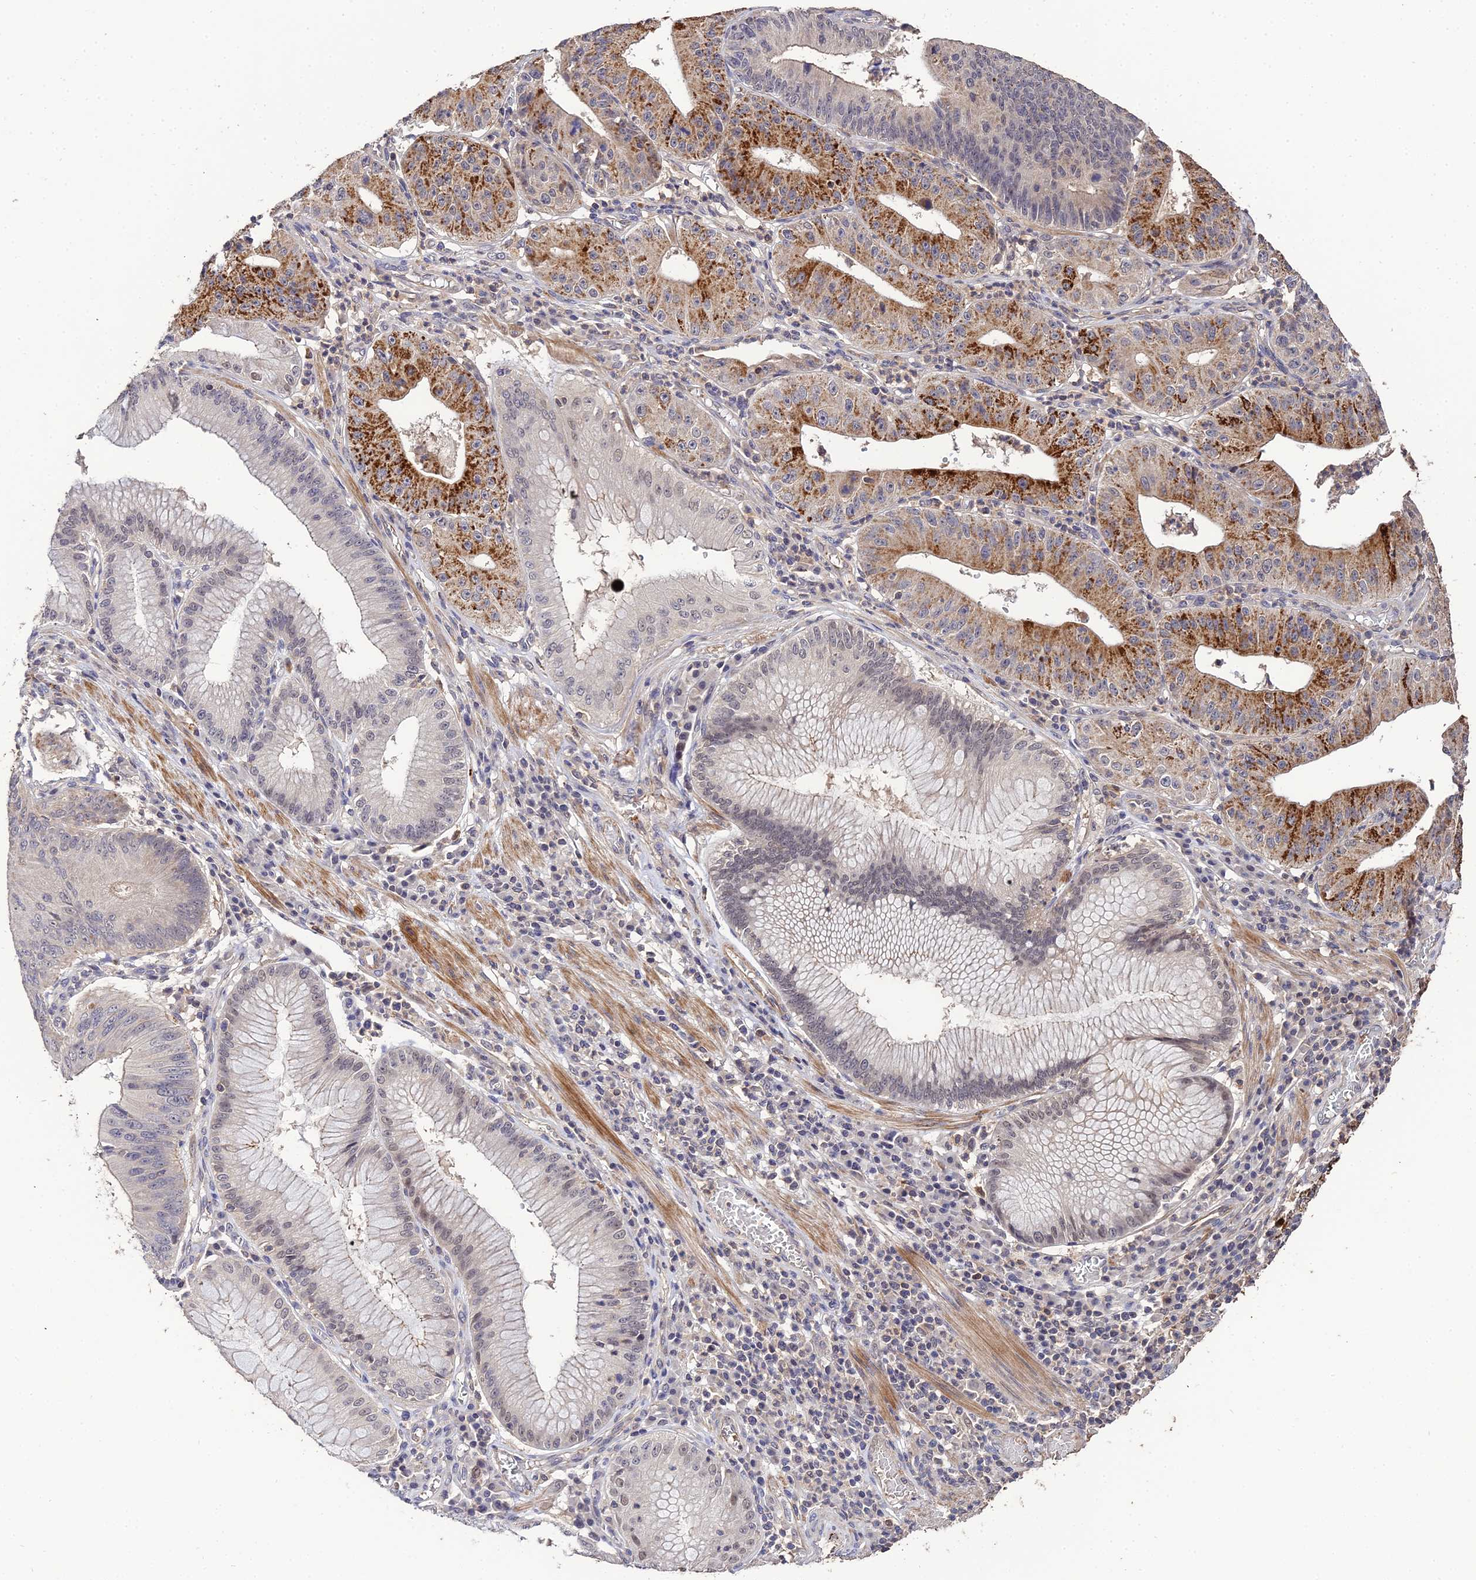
{"staining": {"intensity": "strong", "quantity": "<25%", "location": "cytoplasmic/membranous"}, "tissue": "stomach cancer", "cell_type": "Tumor cells", "image_type": "cancer", "snomed": [{"axis": "morphology", "description": "Adenocarcinoma, NOS"}, {"axis": "topography", "description": "Stomach"}], "caption": "A brown stain highlights strong cytoplasmic/membranous staining of a protein in stomach cancer tumor cells.", "gene": "LSM5", "patient": {"sex": "male", "age": 59}}